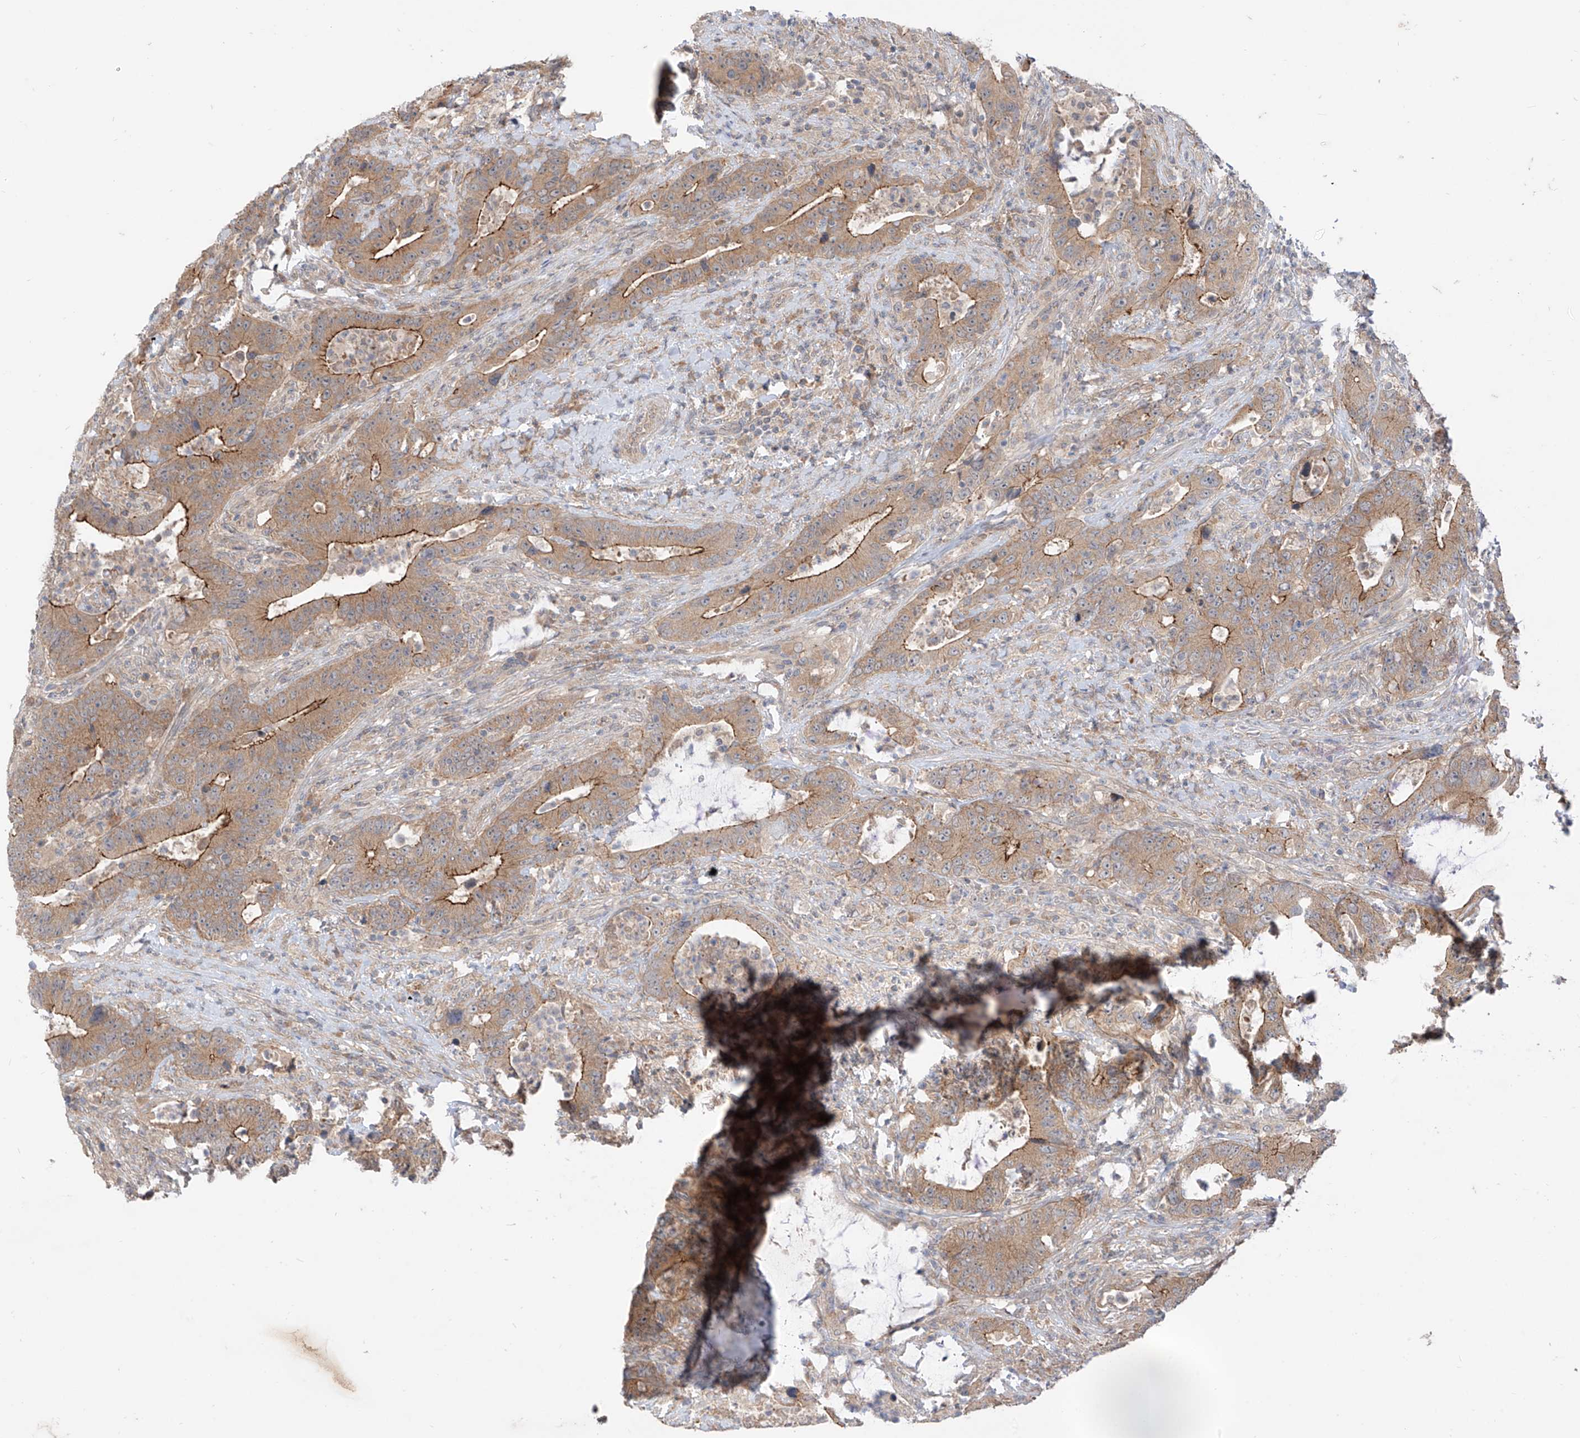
{"staining": {"intensity": "moderate", "quantity": ">75%", "location": "cytoplasmic/membranous"}, "tissue": "colorectal cancer", "cell_type": "Tumor cells", "image_type": "cancer", "snomed": [{"axis": "morphology", "description": "Adenocarcinoma, NOS"}, {"axis": "topography", "description": "Colon"}], "caption": "Immunohistochemistry photomicrograph of neoplastic tissue: colorectal cancer stained using immunohistochemistry displays medium levels of moderate protein expression localized specifically in the cytoplasmic/membranous of tumor cells, appearing as a cytoplasmic/membranous brown color.", "gene": "MTUS2", "patient": {"sex": "female", "age": 75}}